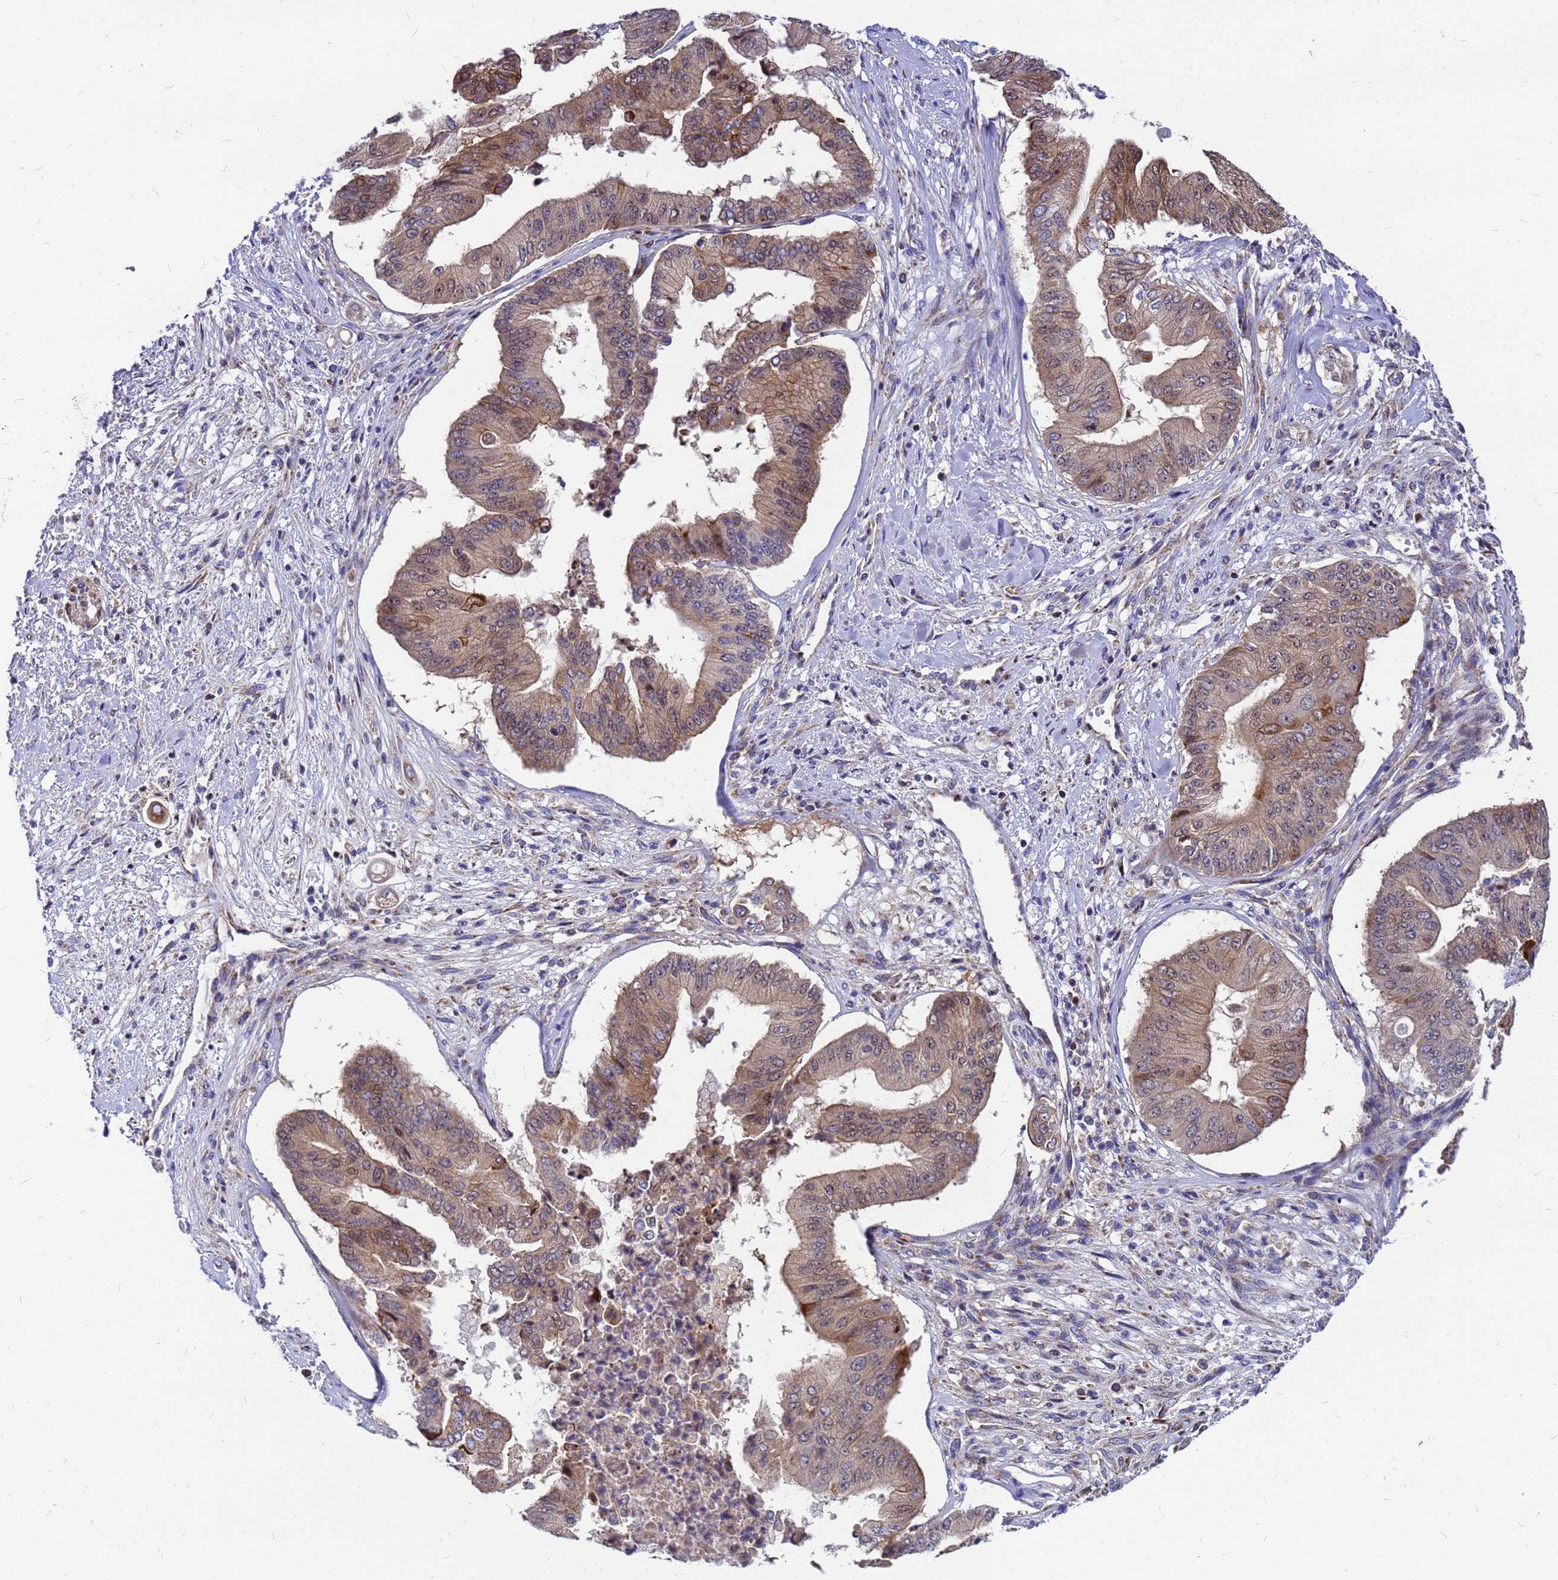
{"staining": {"intensity": "moderate", "quantity": ">75%", "location": "cytoplasmic/membranous"}, "tissue": "pancreatic cancer", "cell_type": "Tumor cells", "image_type": "cancer", "snomed": [{"axis": "morphology", "description": "Adenocarcinoma, NOS"}, {"axis": "topography", "description": "Pancreas"}], "caption": "IHC of adenocarcinoma (pancreatic) shows medium levels of moderate cytoplasmic/membranous staining in about >75% of tumor cells.", "gene": "CMC4", "patient": {"sex": "female", "age": 77}}